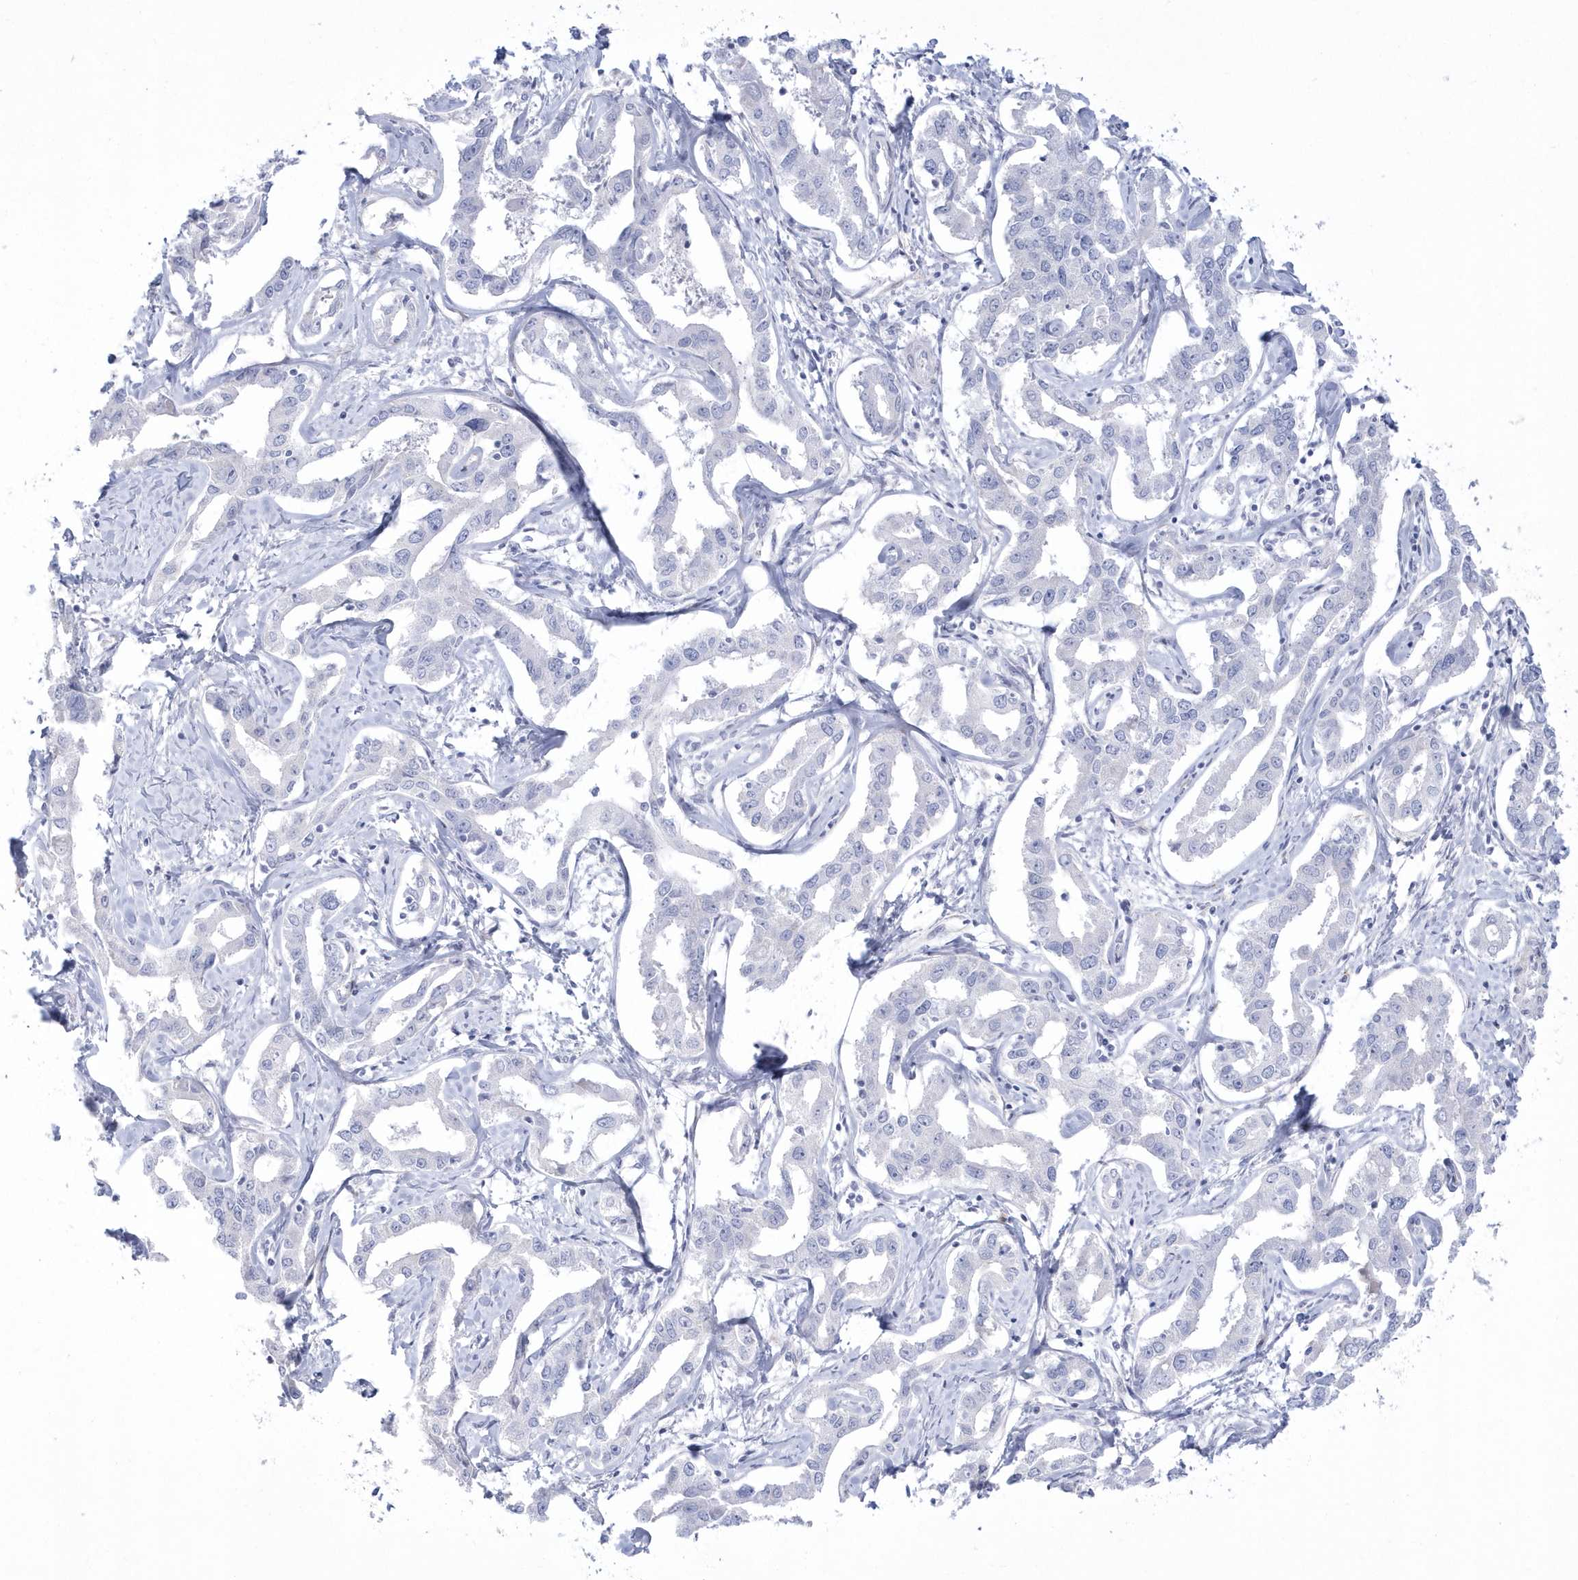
{"staining": {"intensity": "negative", "quantity": "none", "location": "none"}, "tissue": "liver cancer", "cell_type": "Tumor cells", "image_type": "cancer", "snomed": [{"axis": "morphology", "description": "Cholangiocarcinoma"}, {"axis": "topography", "description": "Liver"}], "caption": "The immunohistochemistry micrograph has no significant expression in tumor cells of liver cholangiocarcinoma tissue.", "gene": "WDR27", "patient": {"sex": "male", "age": 59}}